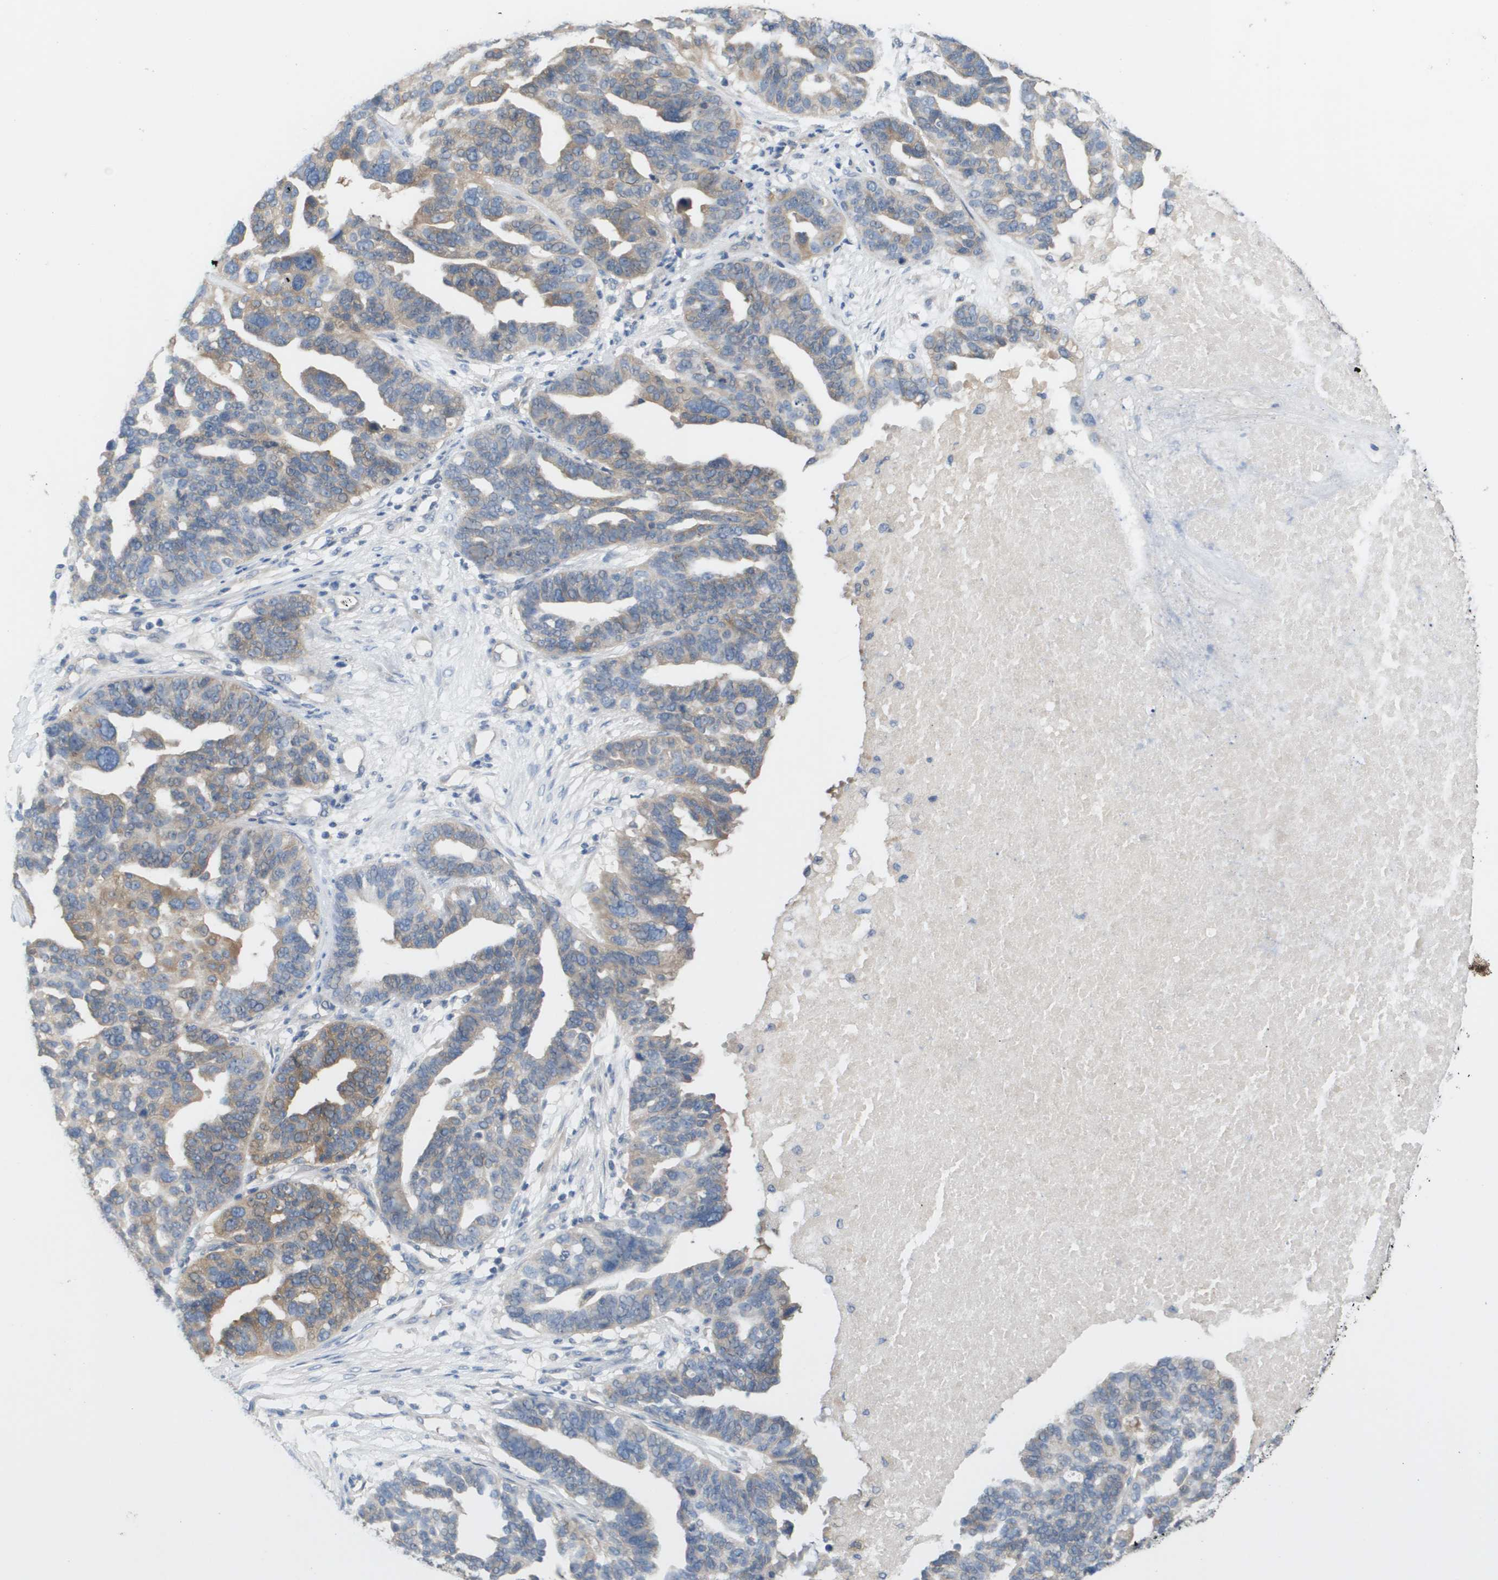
{"staining": {"intensity": "moderate", "quantity": "<25%", "location": "cytoplasmic/membranous"}, "tissue": "ovarian cancer", "cell_type": "Tumor cells", "image_type": "cancer", "snomed": [{"axis": "morphology", "description": "Cystadenocarcinoma, serous, NOS"}, {"axis": "topography", "description": "Ovary"}], "caption": "This is a photomicrograph of immunohistochemistry (IHC) staining of serous cystadenocarcinoma (ovarian), which shows moderate expression in the cytoplasmic/membranous of tumor cells.", "gene": "UBA5", "patient": {"sex": "female", "age": 59}}